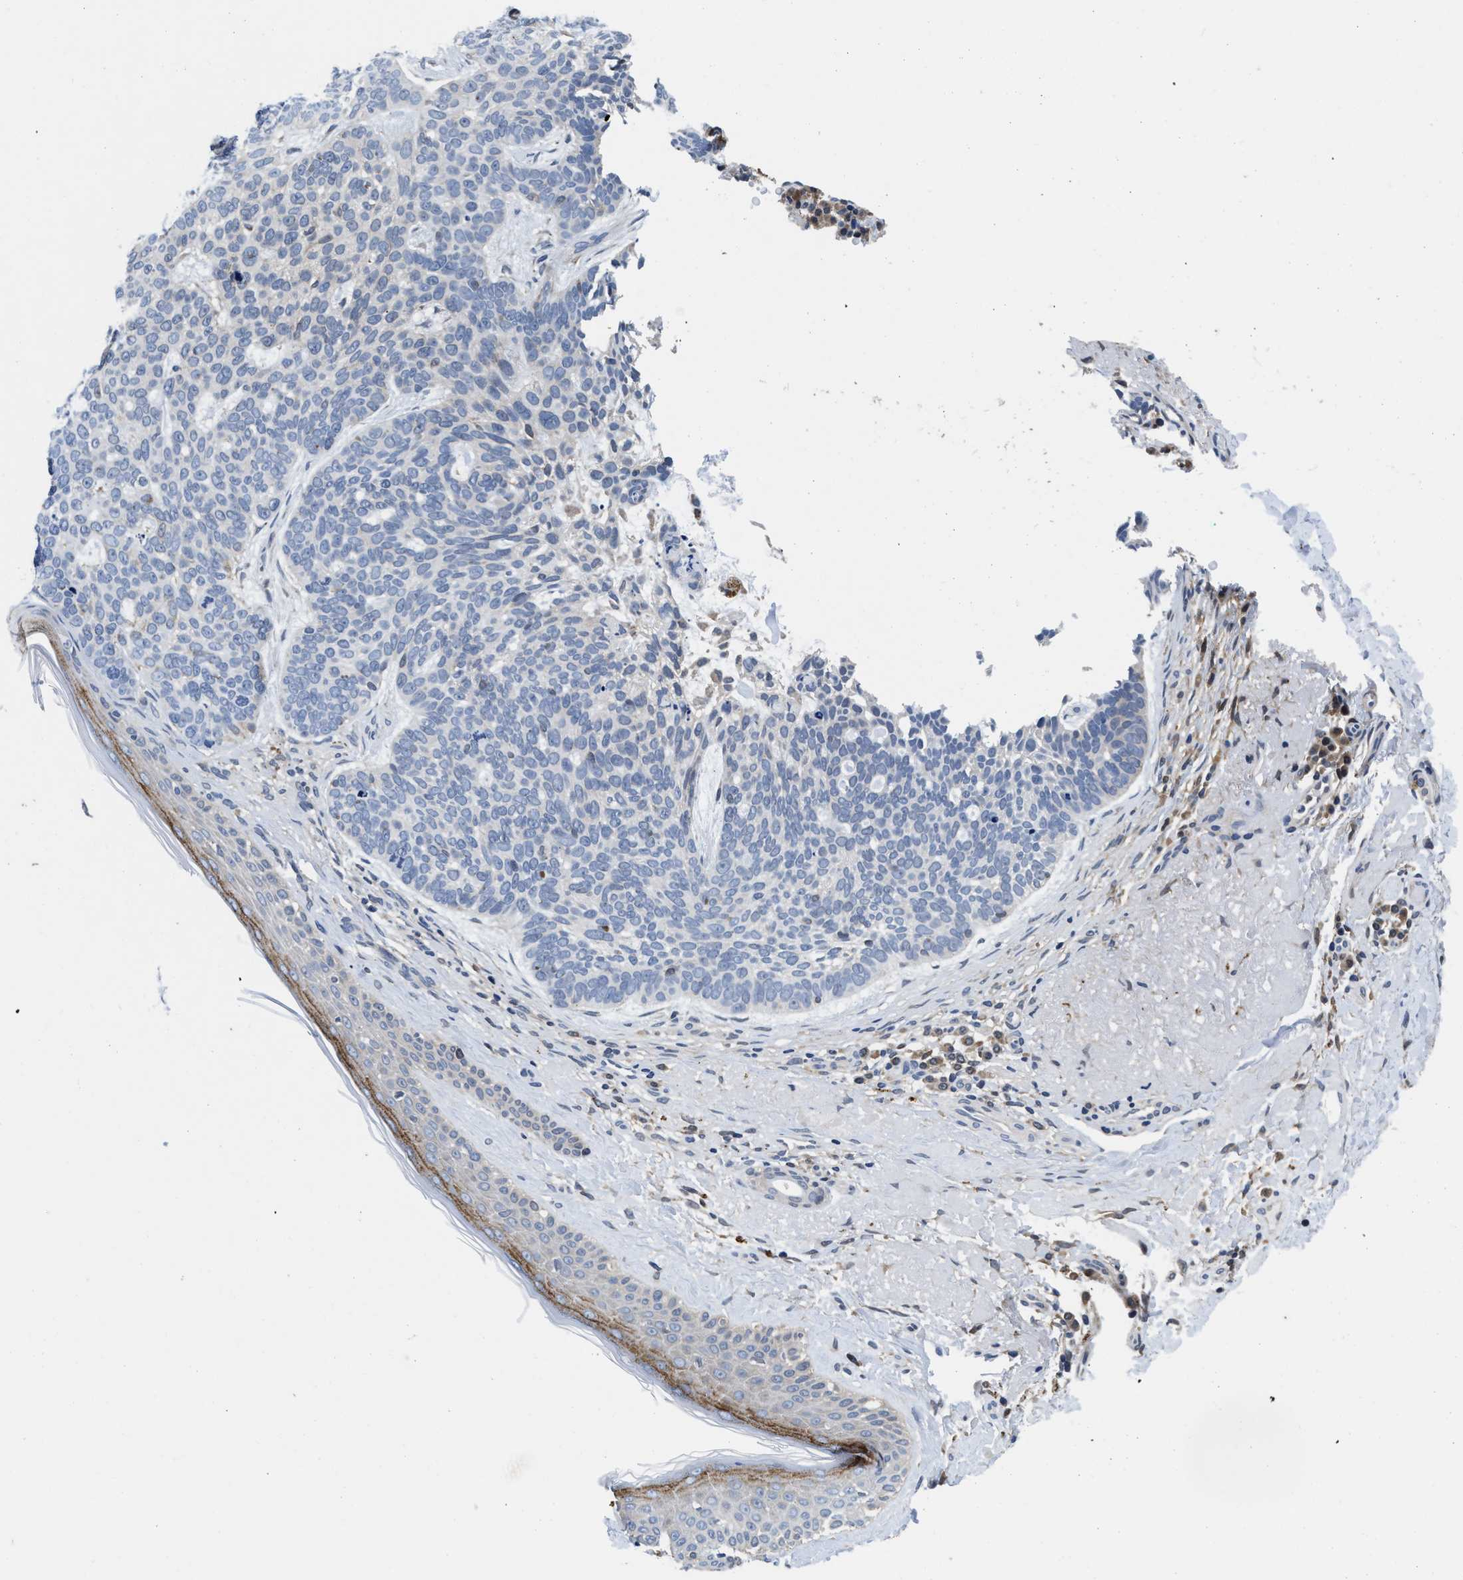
{"staining": {"intensity": "negative", "quantity": "none", "location": "none"}, "tissue": "skin cancer", "cell_type": "Tumor cells", "image_type": "cancer", "snomed": [{"axis": "morphology", "description": "Basal cell carcinoma"}, {"axis": "topography", "description": "Skin"}, {"axis": "topography", "description": "Skin of head"}], "caption": "Tumor cells are negative for brown protein staining in skin cancer (basal cell carcinoma). The staining was performed using DAB (3,3'-diaminobenzidine) to visualize the protein expression in brown, while the nuclei were stained in blue with hematoxylin (Magnification: 20x).", "gene": "PHPT1", "patient": {"sex": "female", "age": 85}}